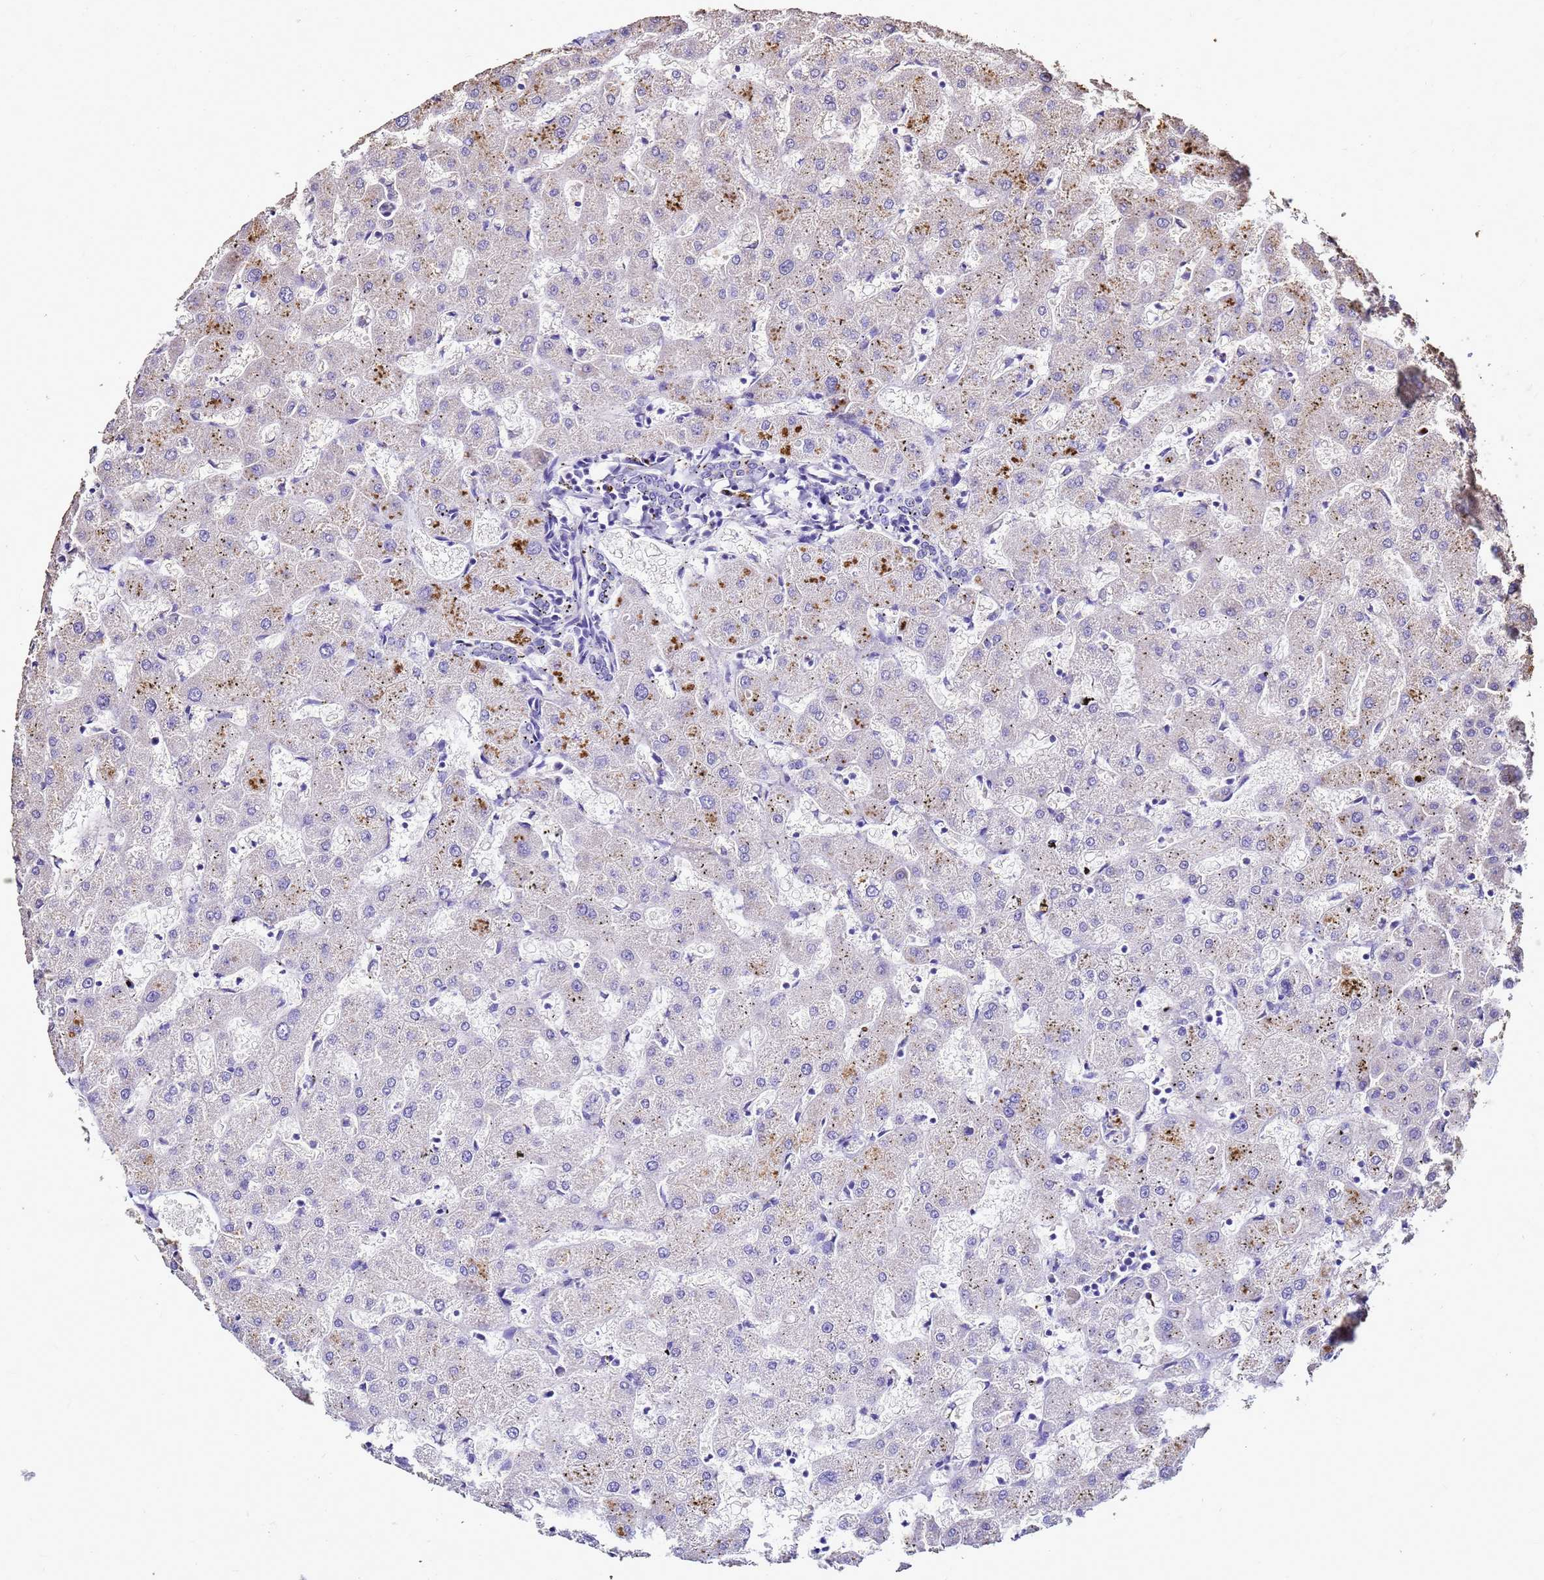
{"staining": {"intensity": "negative", "quantity": "none", "location": "none"}, "tissue": "liver", "cell_type": "Cholangiocytes", "image_type": "normal", "snomed": [{"axis": "morphology", "description": "Normal tissue, NOS"}, {"axis": "topography", "description": "Liver"}], "caption": "Micrograph shows no significant protein expression in cholangiocytes of unremarkable liver. (DAB (3,3'-diaminobenzidine) immunohistochemistry, high magnification).", "gene": "S100A2", "patient": {"sex": "female", "age": 63}}